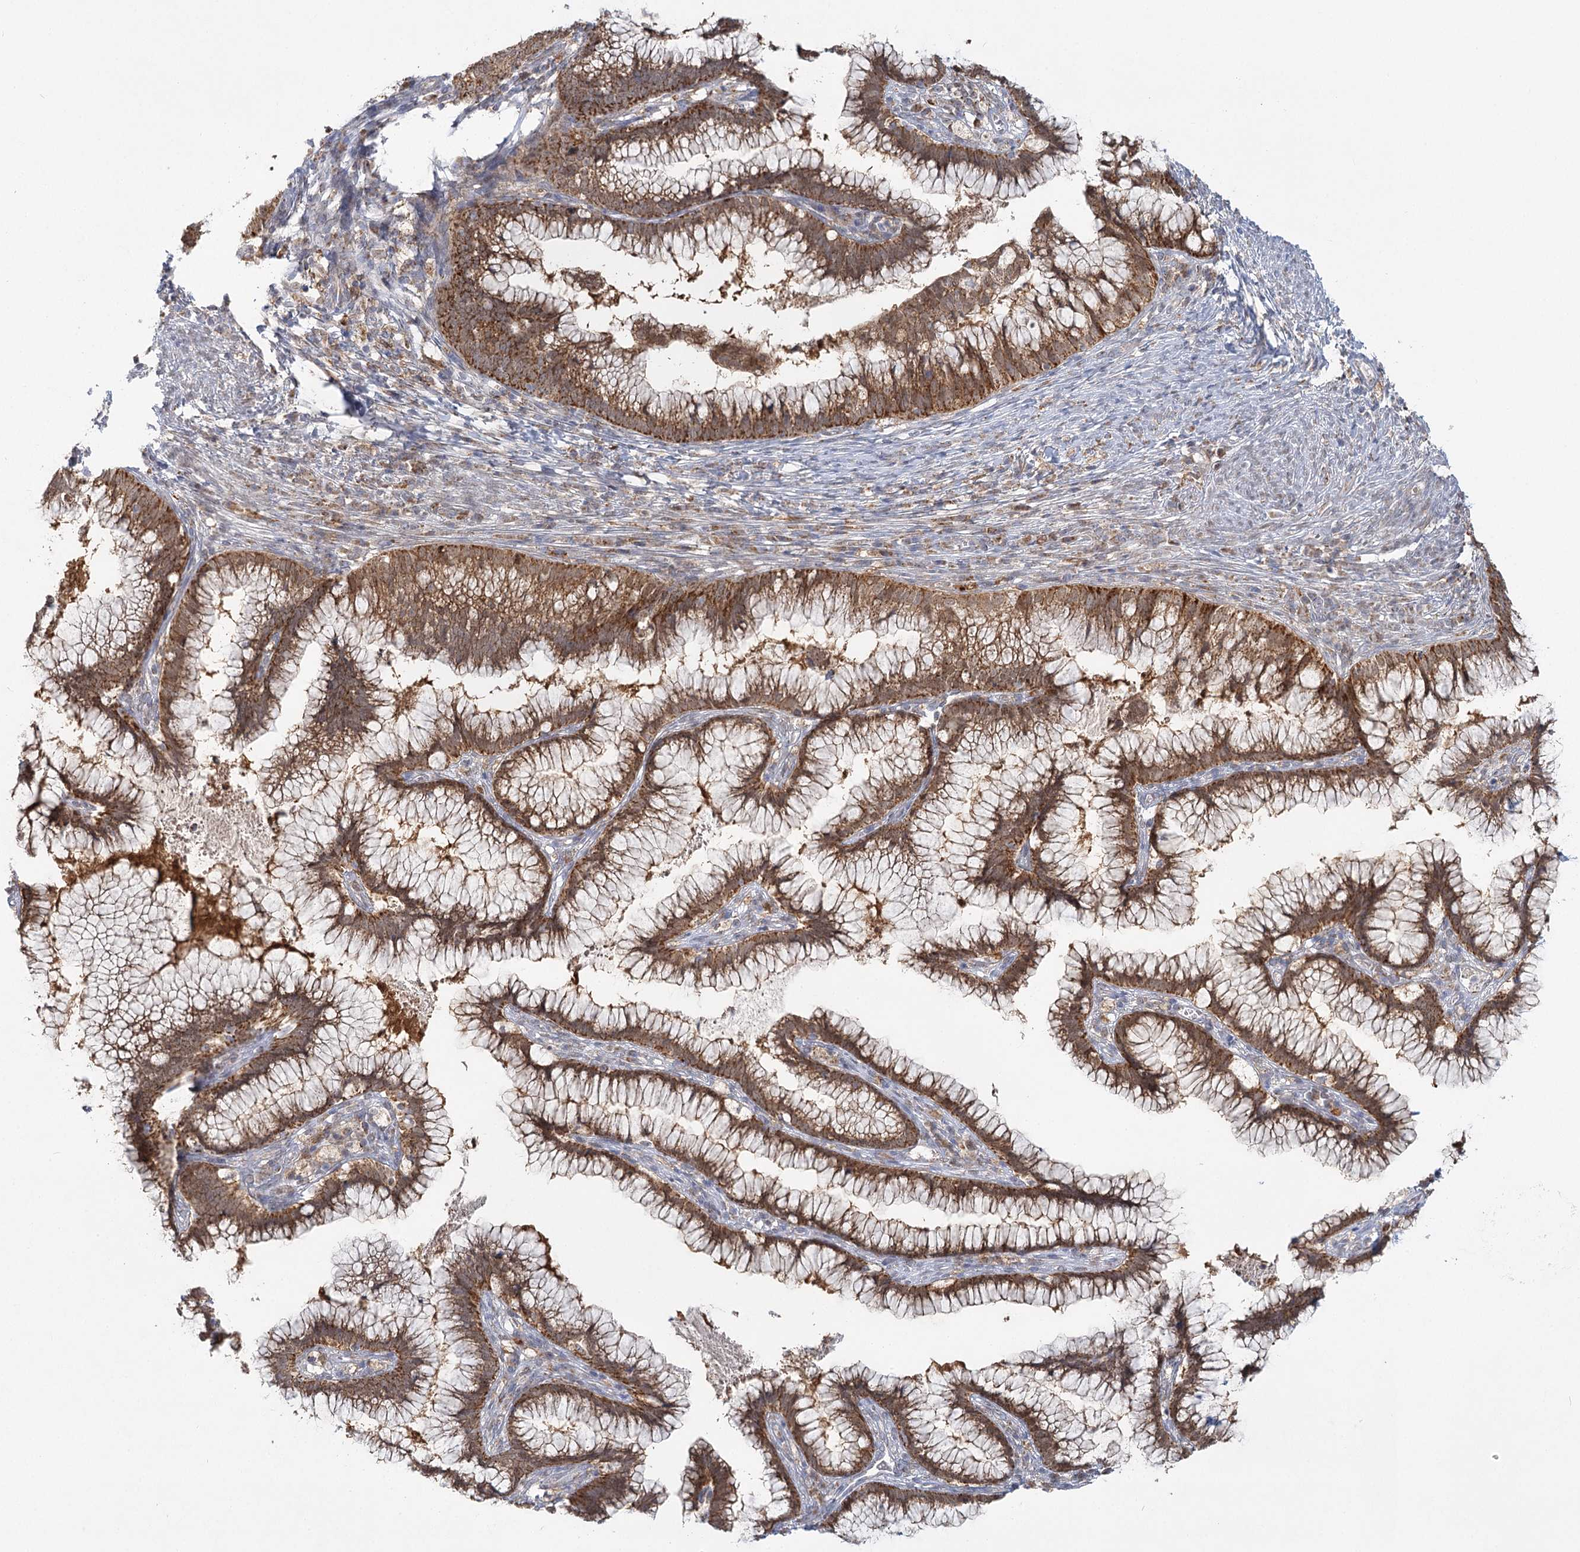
{"staining": {"intensity": "strong", "quantity": ">75%", "location": "cytoplasmic/membranous"}, "tissue": "cervical cancer", "cell_type": "Tumor cells", "image_type": "cancer", "snomed": [{"axis": "morphology", "description": "Adenocarcinoma, NOS"}, {"axis": "topography", "description": "Cervix"}], "caption": "A micrograph of adenocarcinoma (cervical) stained for a protein reveals strong cytoplasmic/membranous brown staining in tumor cells. (Stains: DAB (3,3'-diaminobenzidine) in brown, nuclei in blue, Microscopy: brightfield microscopy at high magnification).", "gene": "TAS1R1", "patient": {"sex": "female", "age": 36}}